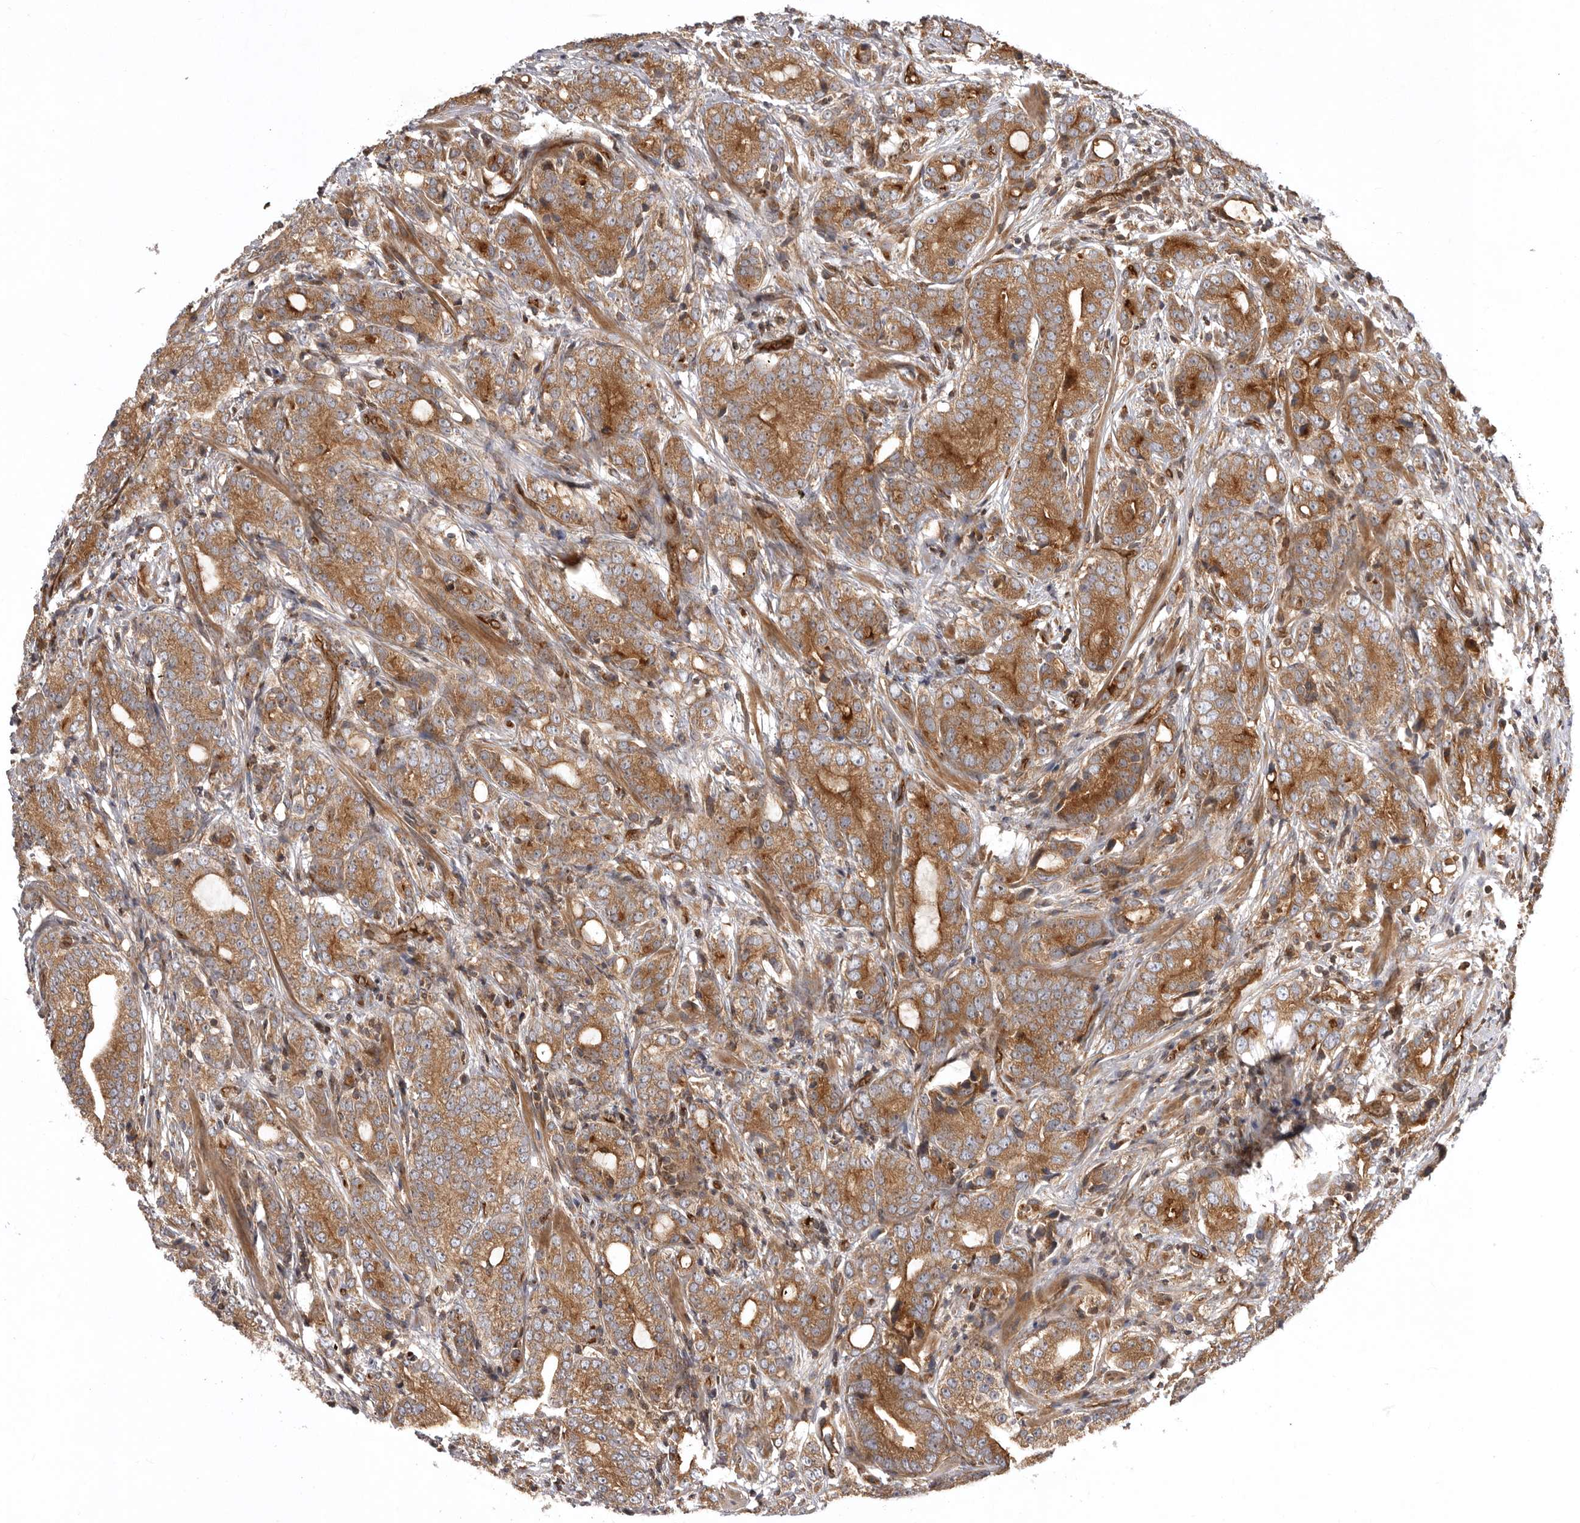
{"staining": {"intensity": "moderate", "quantity": ">75%", "location": "cytoplasmic/membranous"}, "tissue": "prostate cancer", "cell_type": "Tumor cells", "image_type": "cancer", "snomed": [{"axis": "morphology", "description": "Adenocarcinoma, High grade"}, {"axis": "topography", "description": "Prostate"}], "caption": "Immunohistochemistry (IHC) of human prostate high-grade adenocarcinoma exhibits medium levels of moderate cytoplasmic/membranous positivity in about >75% of tumor cells. (DAB (3,3'-diaminobenzidine) IHC with brightfield microscopy, high magnification).", "gene": "DHDDS", "patient": {"sex": "male", "age": 57}}